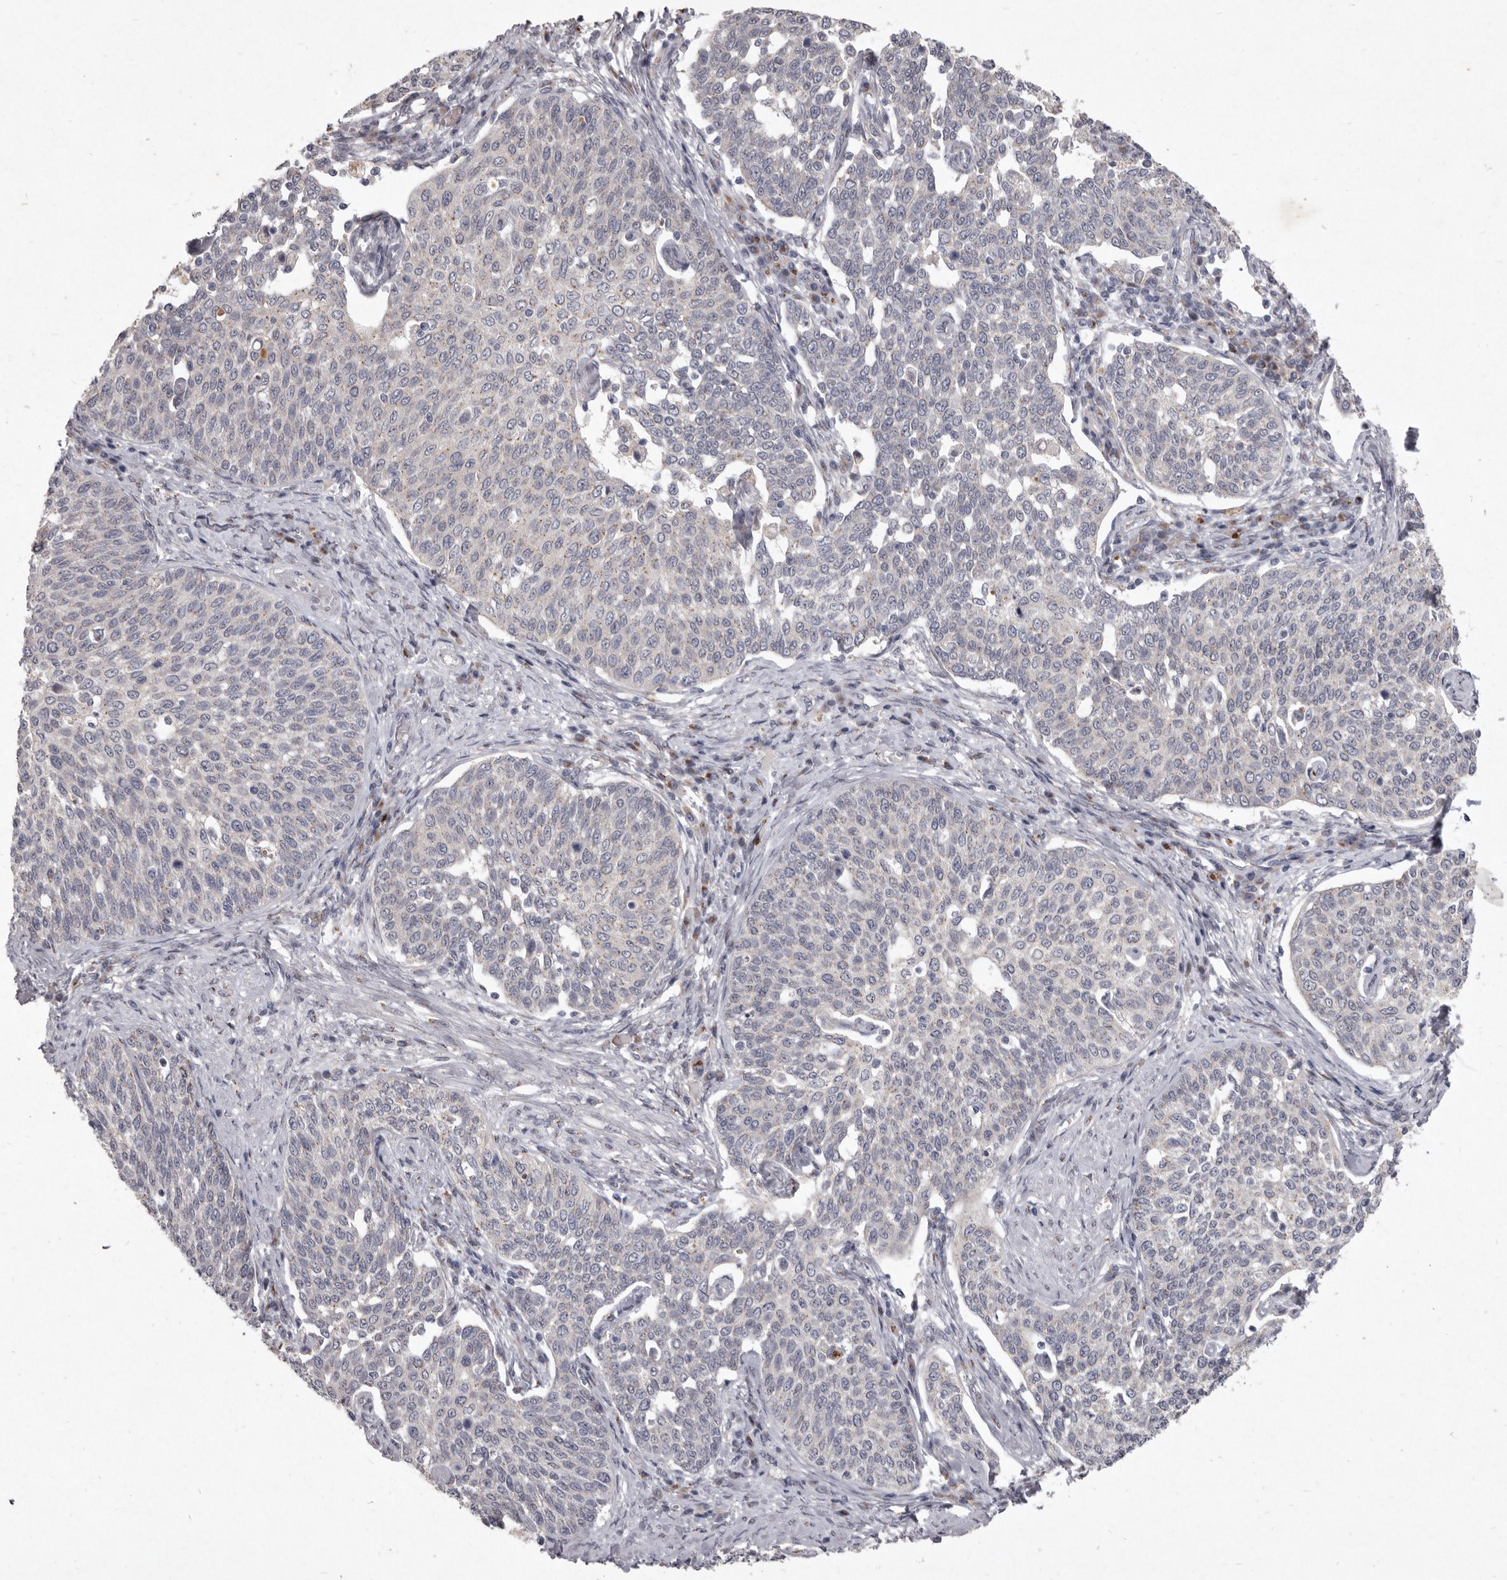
{"staining": {"intensity": "negative", "quantity": "none", "location": "none"}, "tissue": "cervical cancer", "cell_type": "Tumor cells", "image_type": "cancer", "snomed": [{"axis": "morphology", "description": "Squamous cell carcinoma, NOS"}, {"axis": "topography", "description": "Cervix"}], "caption": "This micrograph is of squamous cell carcinoma (cervical) stained with immunohistochemistry (IHC) to label a protein in brown with the nuclei are counter-stained blue. There is no staining in tumor cells.", "gene": "P2RX6", "patient": {"sex": "female", "age": 34}}